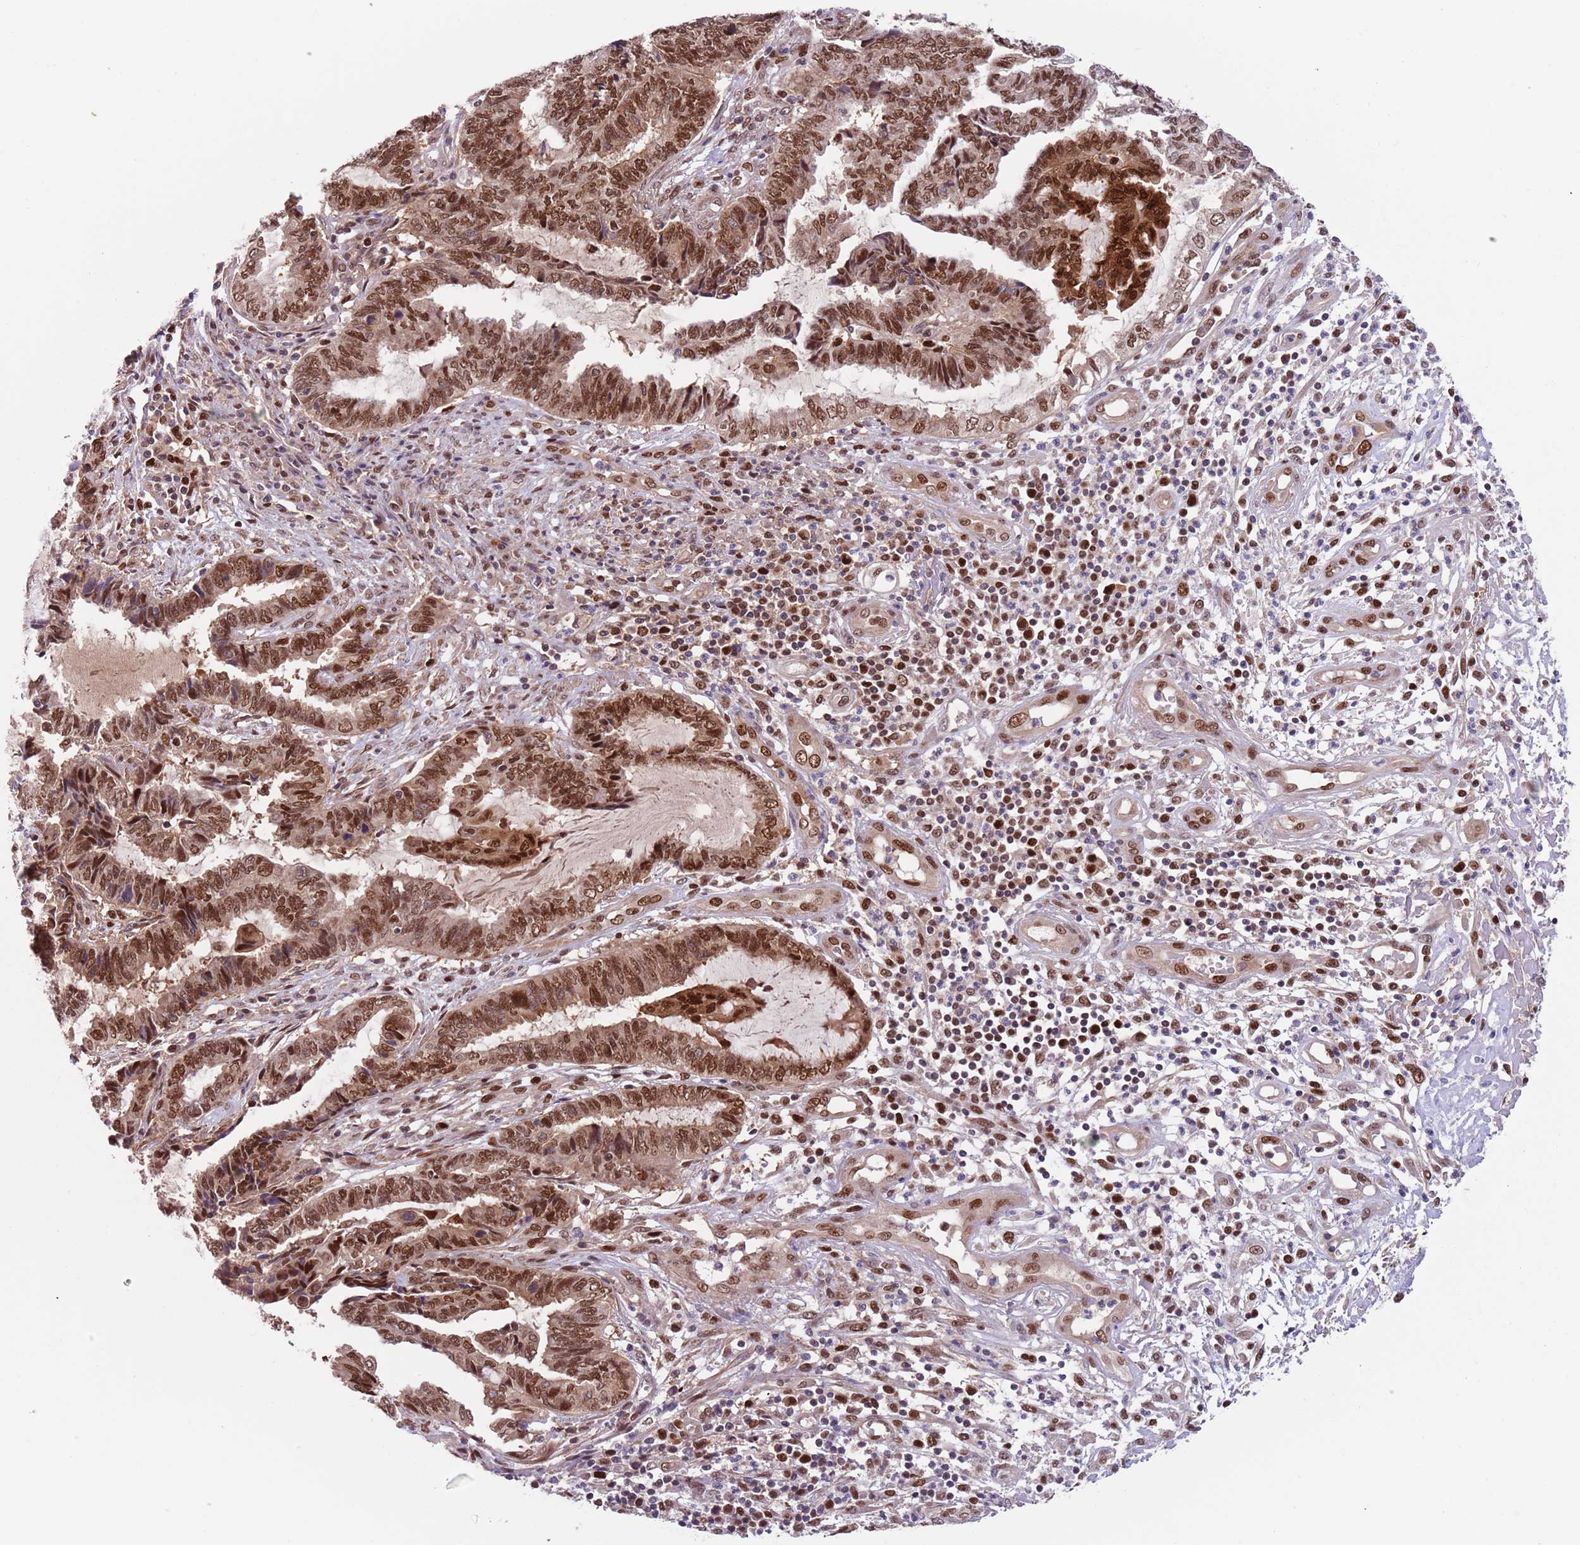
{"staining": {"intensity": "moderate", "quantity": ">75%", "location": "nuclear"}, "tissue": "endometrial cancer", "cell_type": "Tumor cells", "image_type": "cancer", "snomed": [{"axis": "morphology", "description": "Adenocarcinoma, NOS"}, {"axis": "topography", "description": "Uterus"}, {"axis": "topography", "description": "Endometrium"}], "caption": "Moderate nuclear staining for a protein is identified in approximately >75% of tumor cells of endometrial cancer using immunohistochemistry (IHC).", "gene": "RMND5B", "patient": {"sex": "female", "age": 70}}